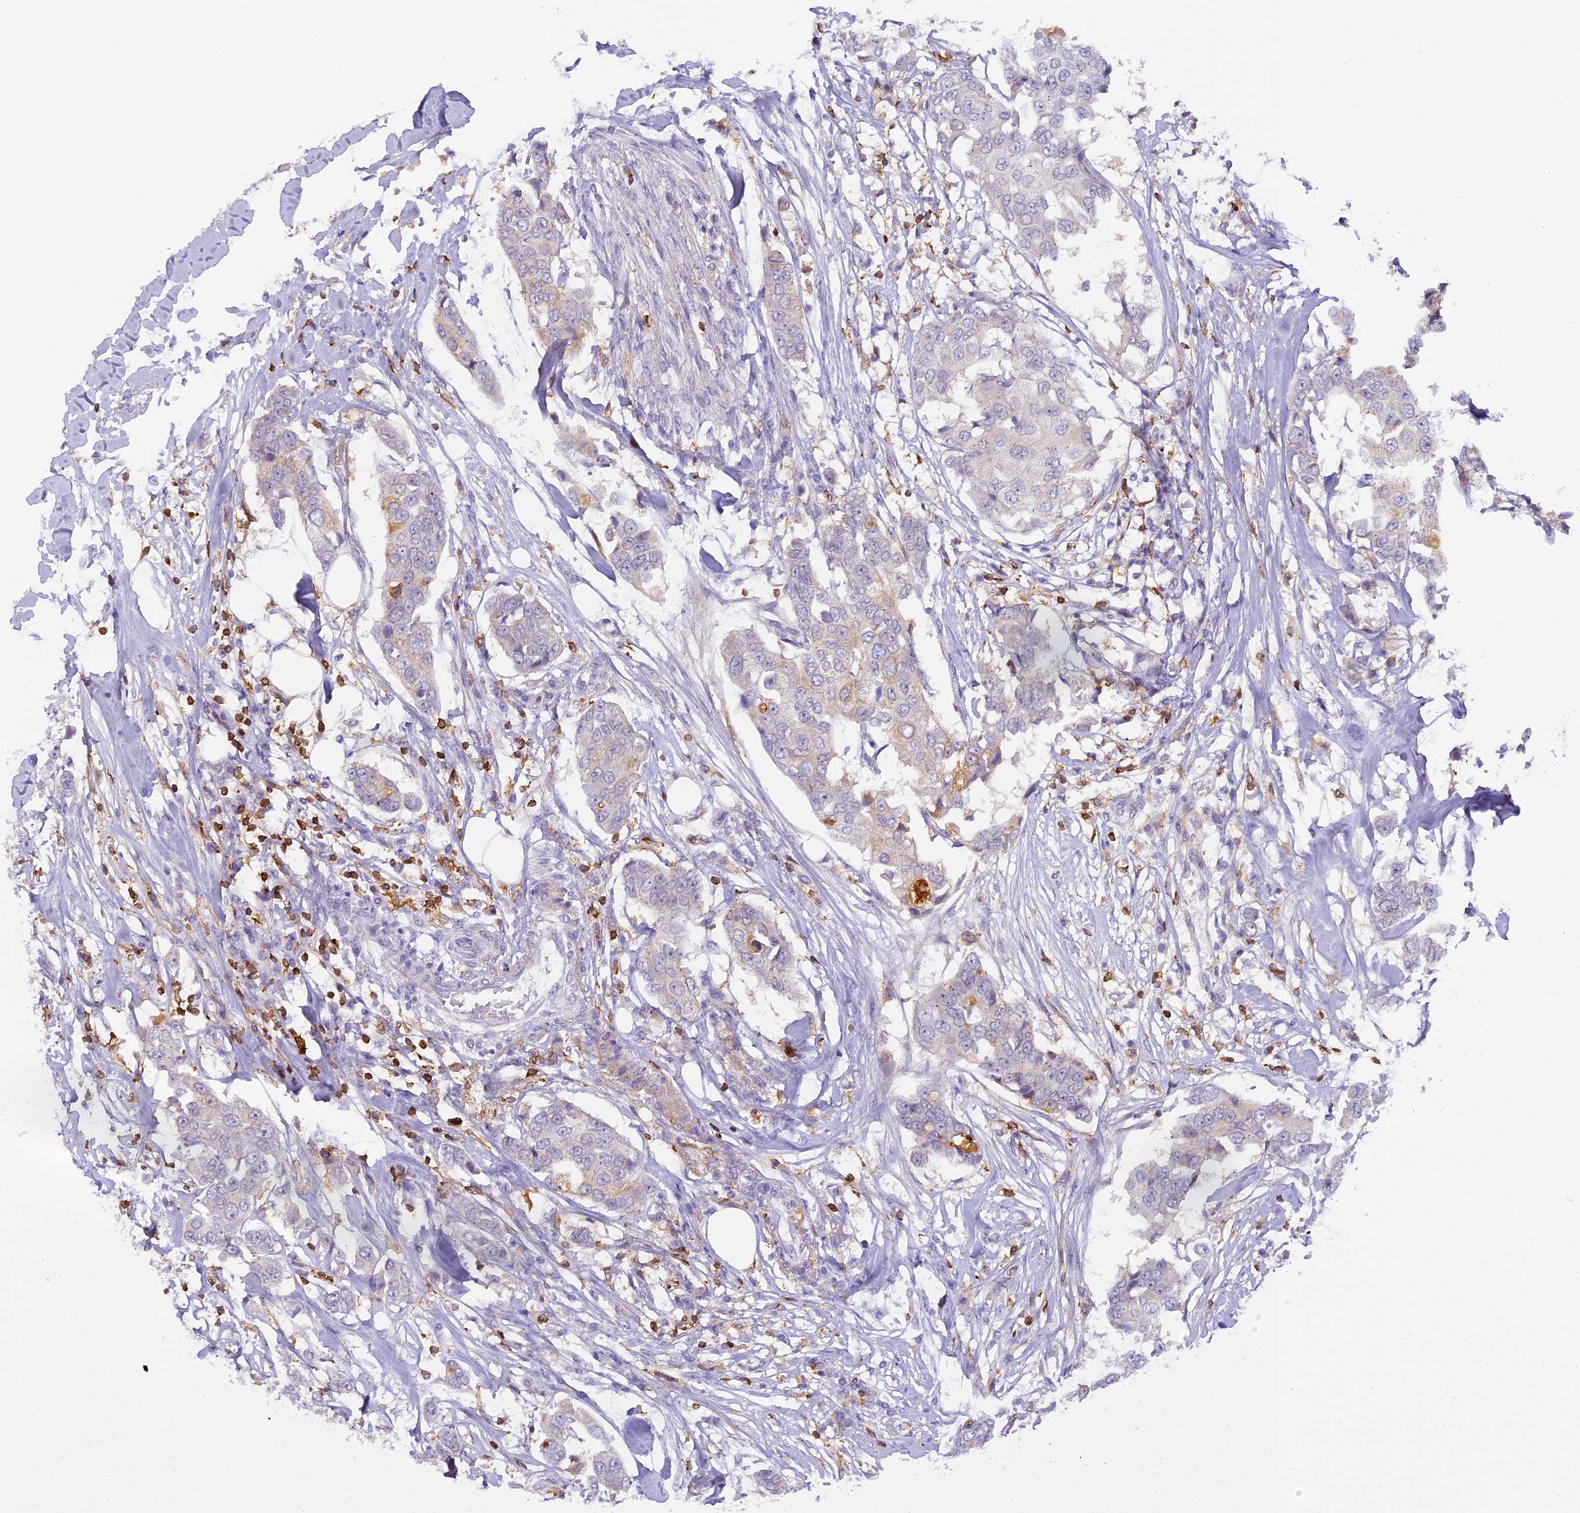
{"staining": {"intensity": "negative", "quantity": "none", "location": "none"}, "tissue": "breast cancer", "cell_type": "Tumor cells", "image_type": "cancer", "snomed": [{"axis": "morphology", "description": "Duct carcinoma"}, {"axis": "topography", "description": "Breast"}], "caption": "Immunohistochemistry (IHC) photomicrograph of neoplastic tissue: invasive ductal carcinoma (breast) stained with DAB (3,3'-diaminobenzidine) demonstrates no significant protein positivity in tumor cells. (IHC, brightfield microscopy, high magnification).", "gene": "FYB1", "patient": {"sex": "female", "age": 80}}